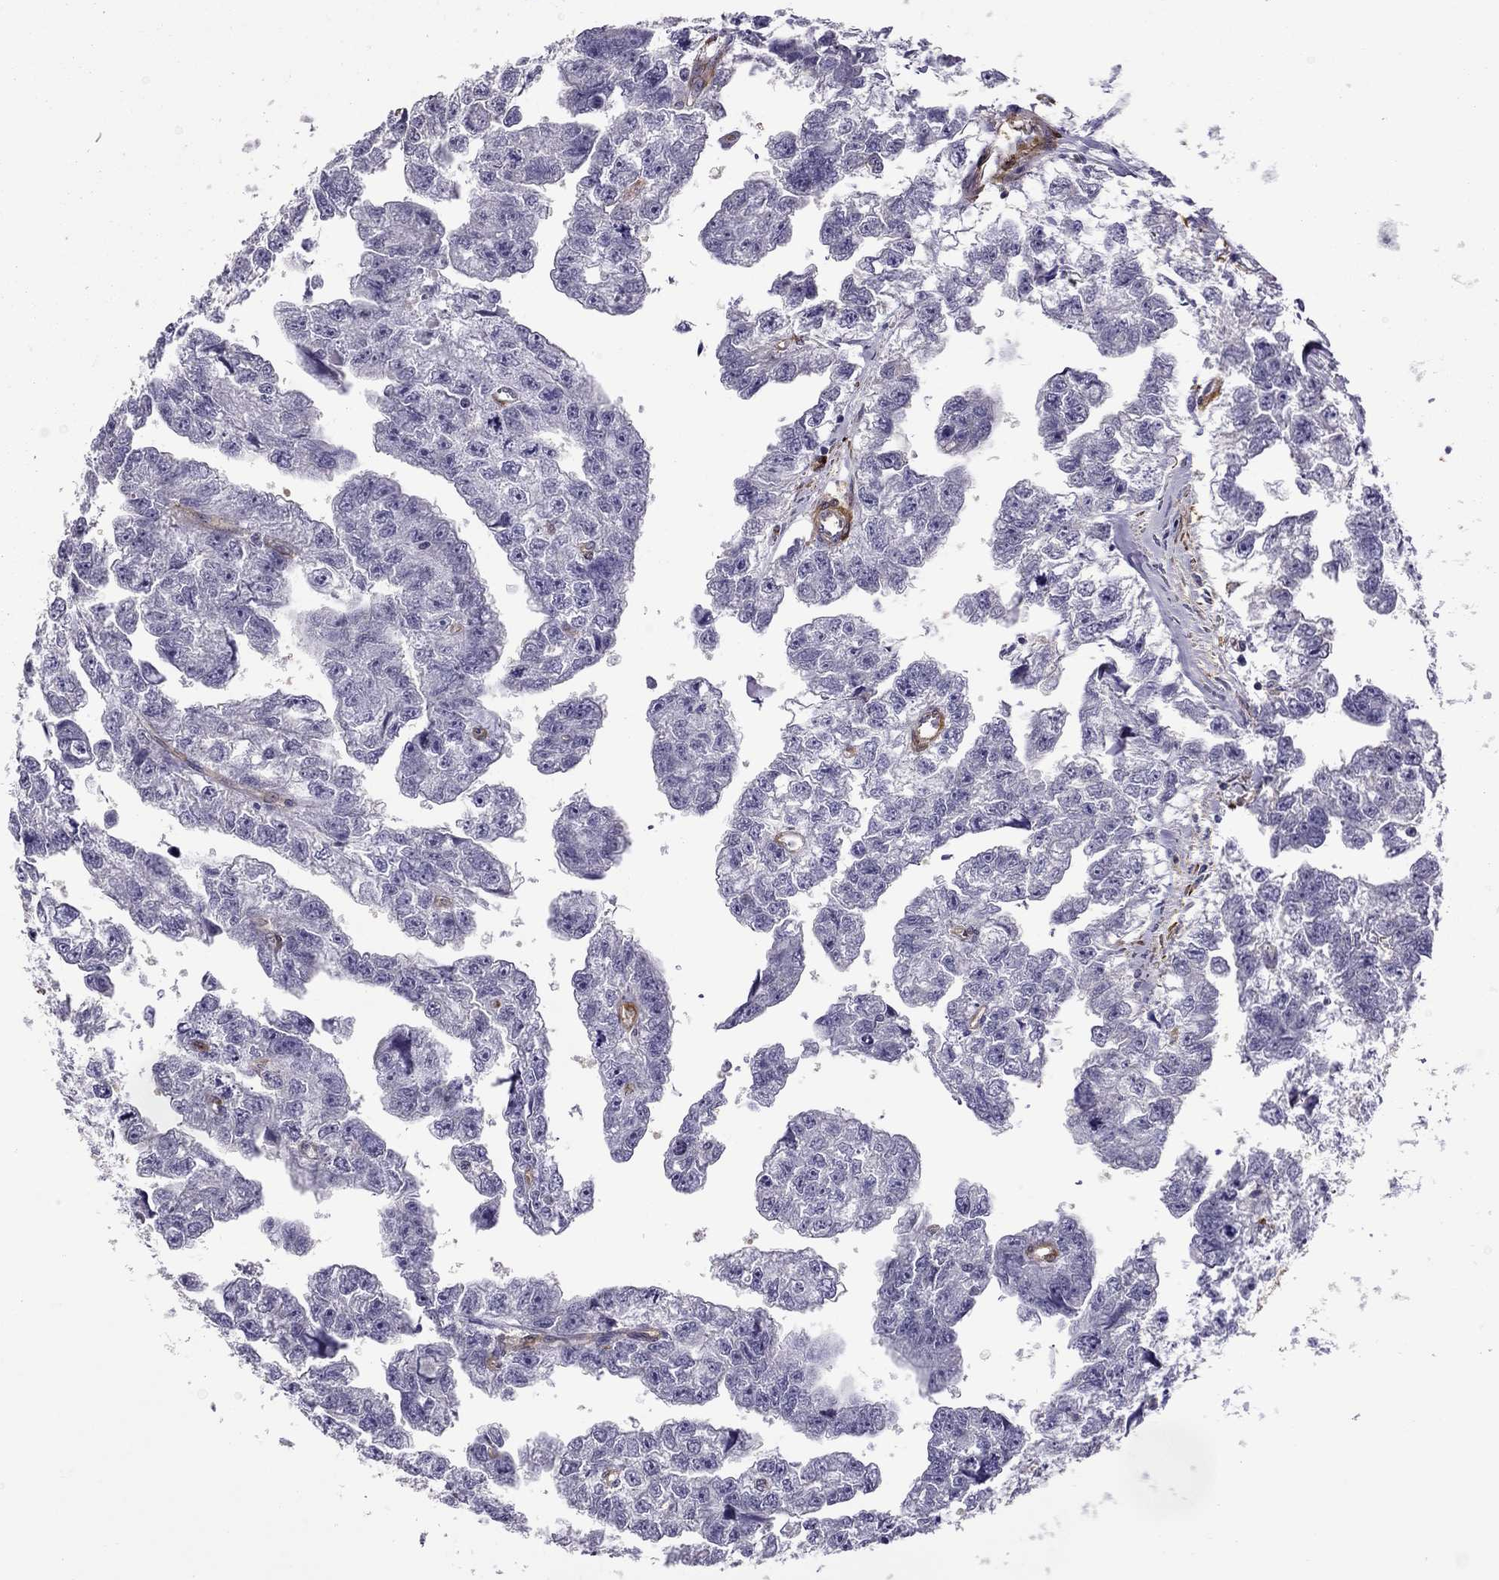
{"staining": {"intensity": "negative", "quantity": "none", "location": "none"}, "tissue": "testis cancer", "cell_type": "Tumor cells", "image_type": "cancer", "snomed": [{"axis": "morphology", "description": "Carcinoma, Embryonal, NOS"}, {"axis": "morphology", "description": "Teratoma, malignant, NOS"}, {"axis": "topography", "description": "Testis"}], "caption": "Immunohistochemistry histopathology image of human testis cancer stained for a protein (brown), which shows no expression in tumor cells.", "gene": "MAP4", "patient": {"sex": "male", "age": 44}}